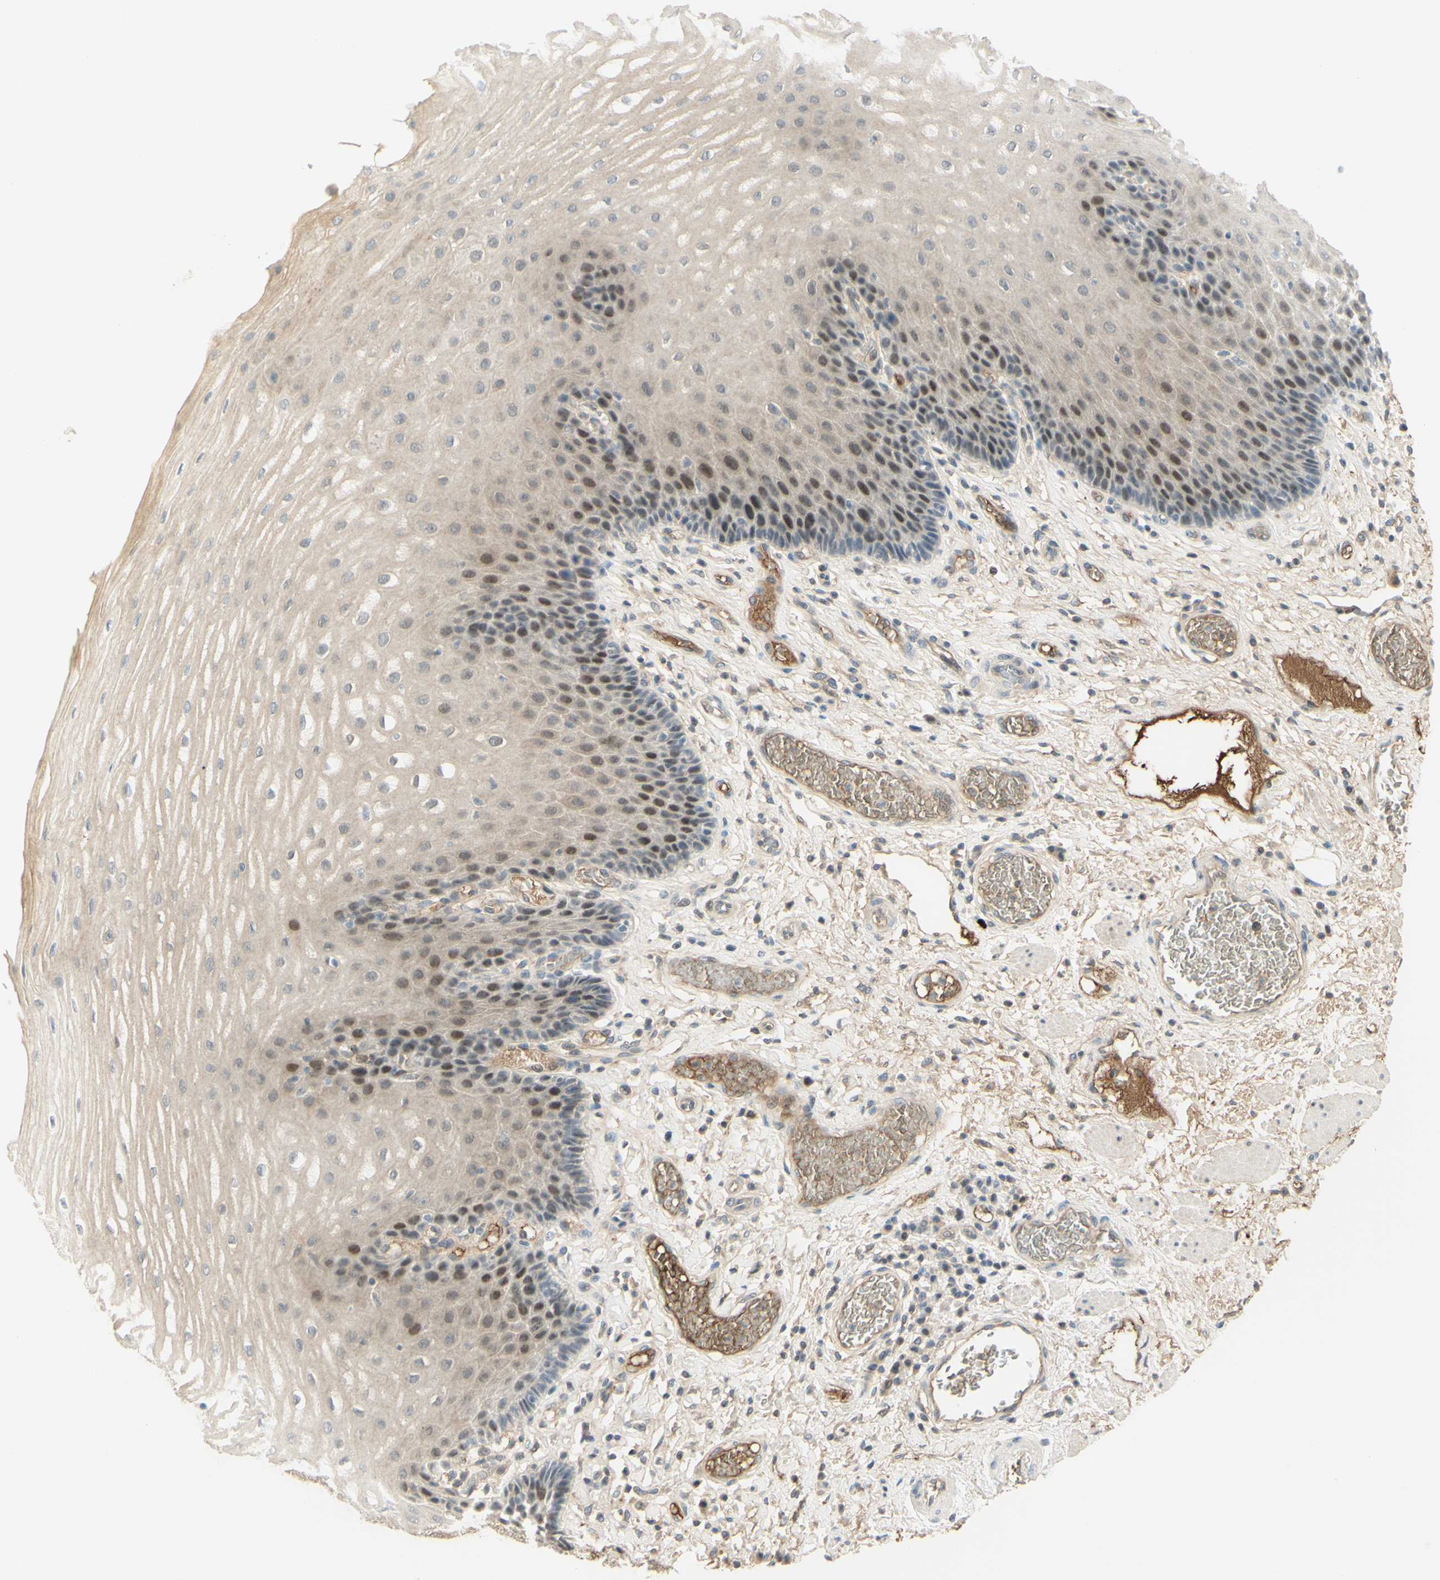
{"staining": {"intensity": "weak", "quantity": "<25%", "location": "cytoplasmic/membranous,nuclear"}, "tissue": "esophagus", "cell_type": "Squamous epithelial cells", "image_type": "normal", "snomed": [{"axis": "morphology", "description": "Normal tissue, NOS"}, {"axis": "topography", "description": "Esophagus"}], "caption": "DAB (3,3'-diaminobenzidine) immunohistochemical staining of benign esophagus displays no significant expression in squamous epithelial cells. (Stains: DAB (3,3'-diaminobenzidine) immunohistochemistry with hematoxylin counter stain, Microscopy: brightfield microscopy at high magnification).", "gene": "ANGPT2", "patient": {"sex": "male", "age": 54}}